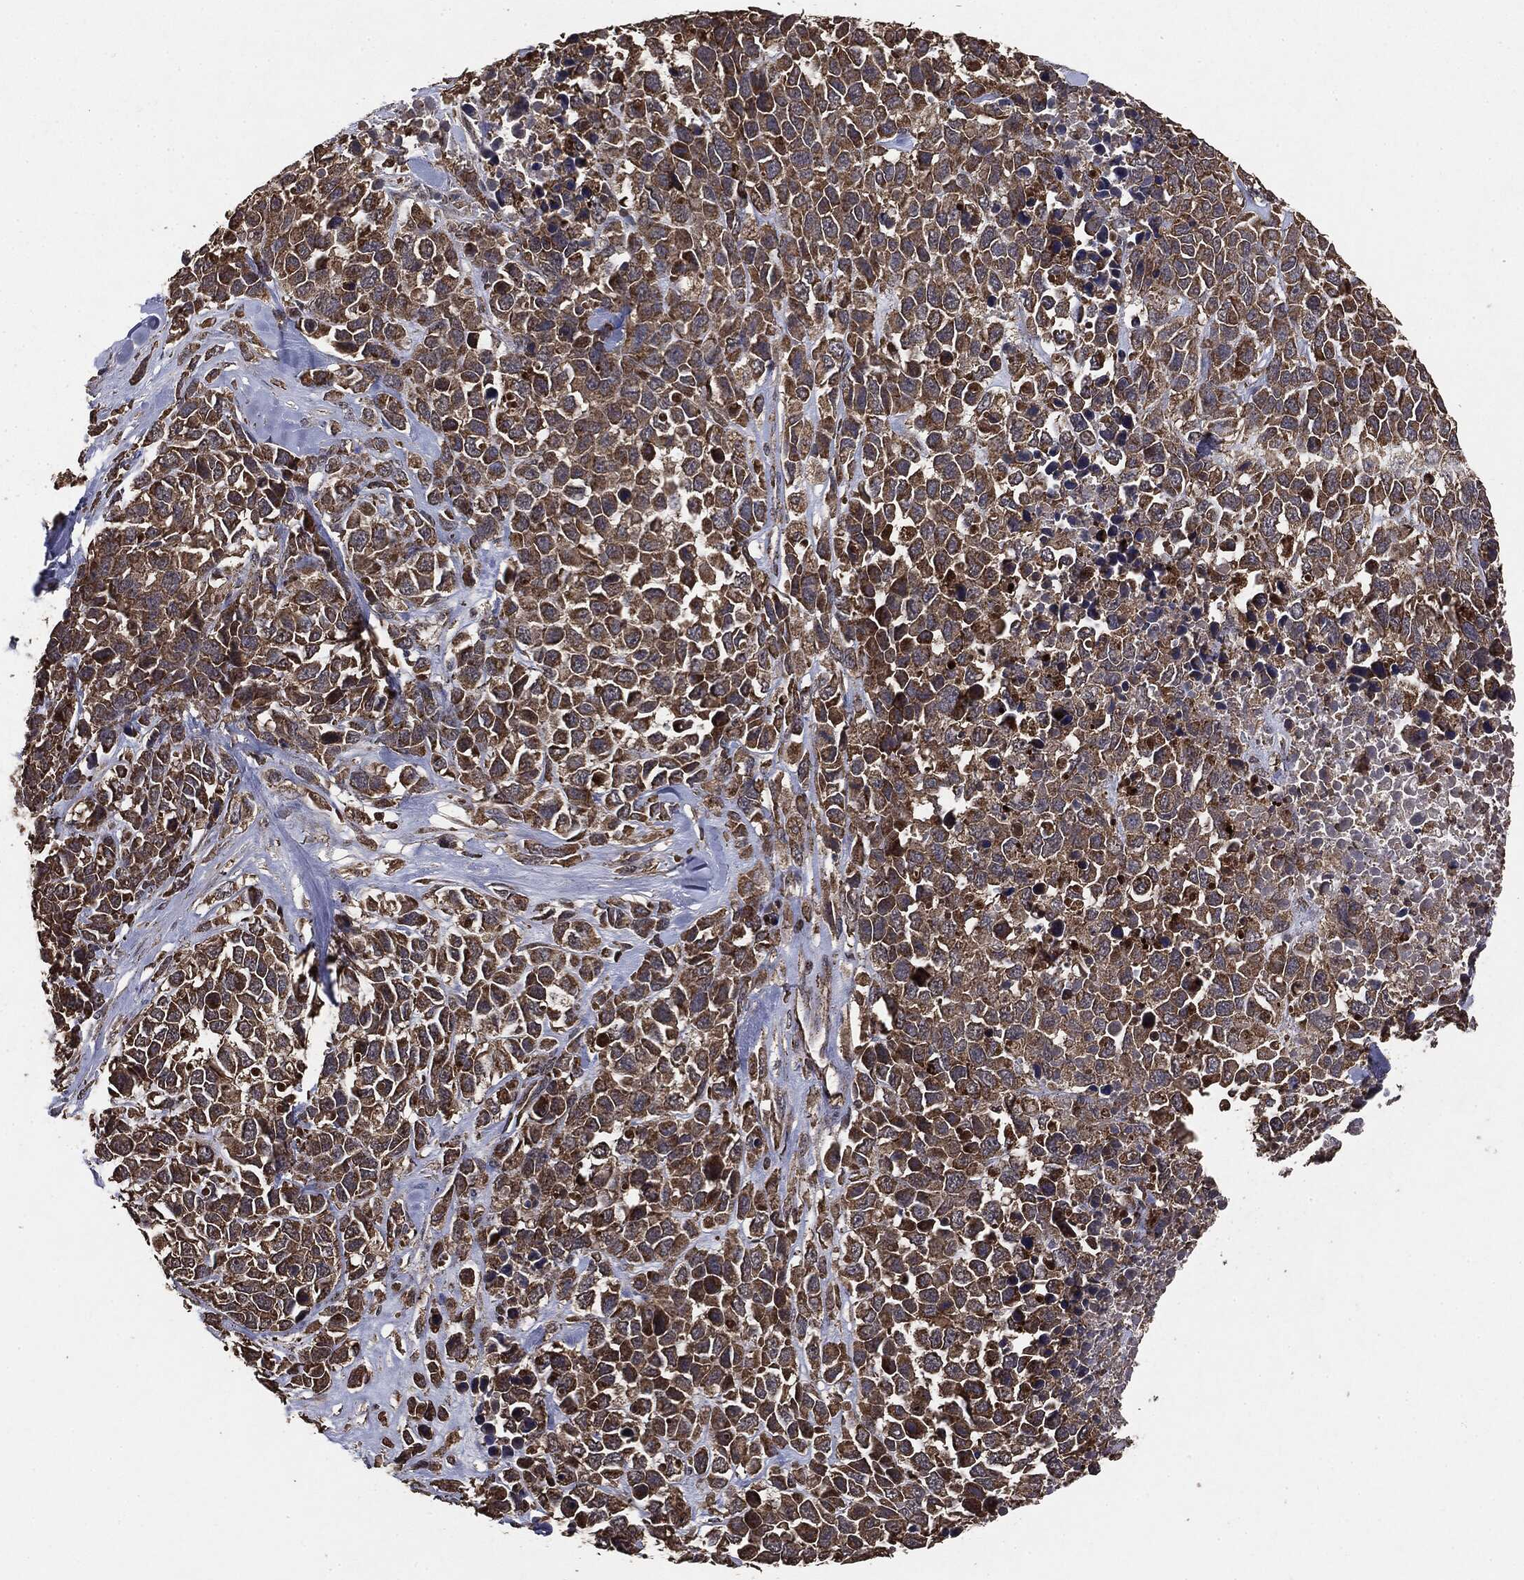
{"staining": {"intensity": "strong", "quantity": ">75%", "location": "cytoplasmic/membranous"}, "tissue": "melanoma", "cell_type": "Tumor cells", "image_type": "cancer", "snomed": [{"axis": "morphology", "description": "Malignant melanoma, Metastatic site"}, {"axis": "topography", "description": "Skin"}], "caption": "Protein analysis of melanoma tissue displays strong cytoplasmic/membranous expression in approximately >75% of tumor cells.", "gene": "MTOR", "patient": {"sex": "male", "age": 84}}